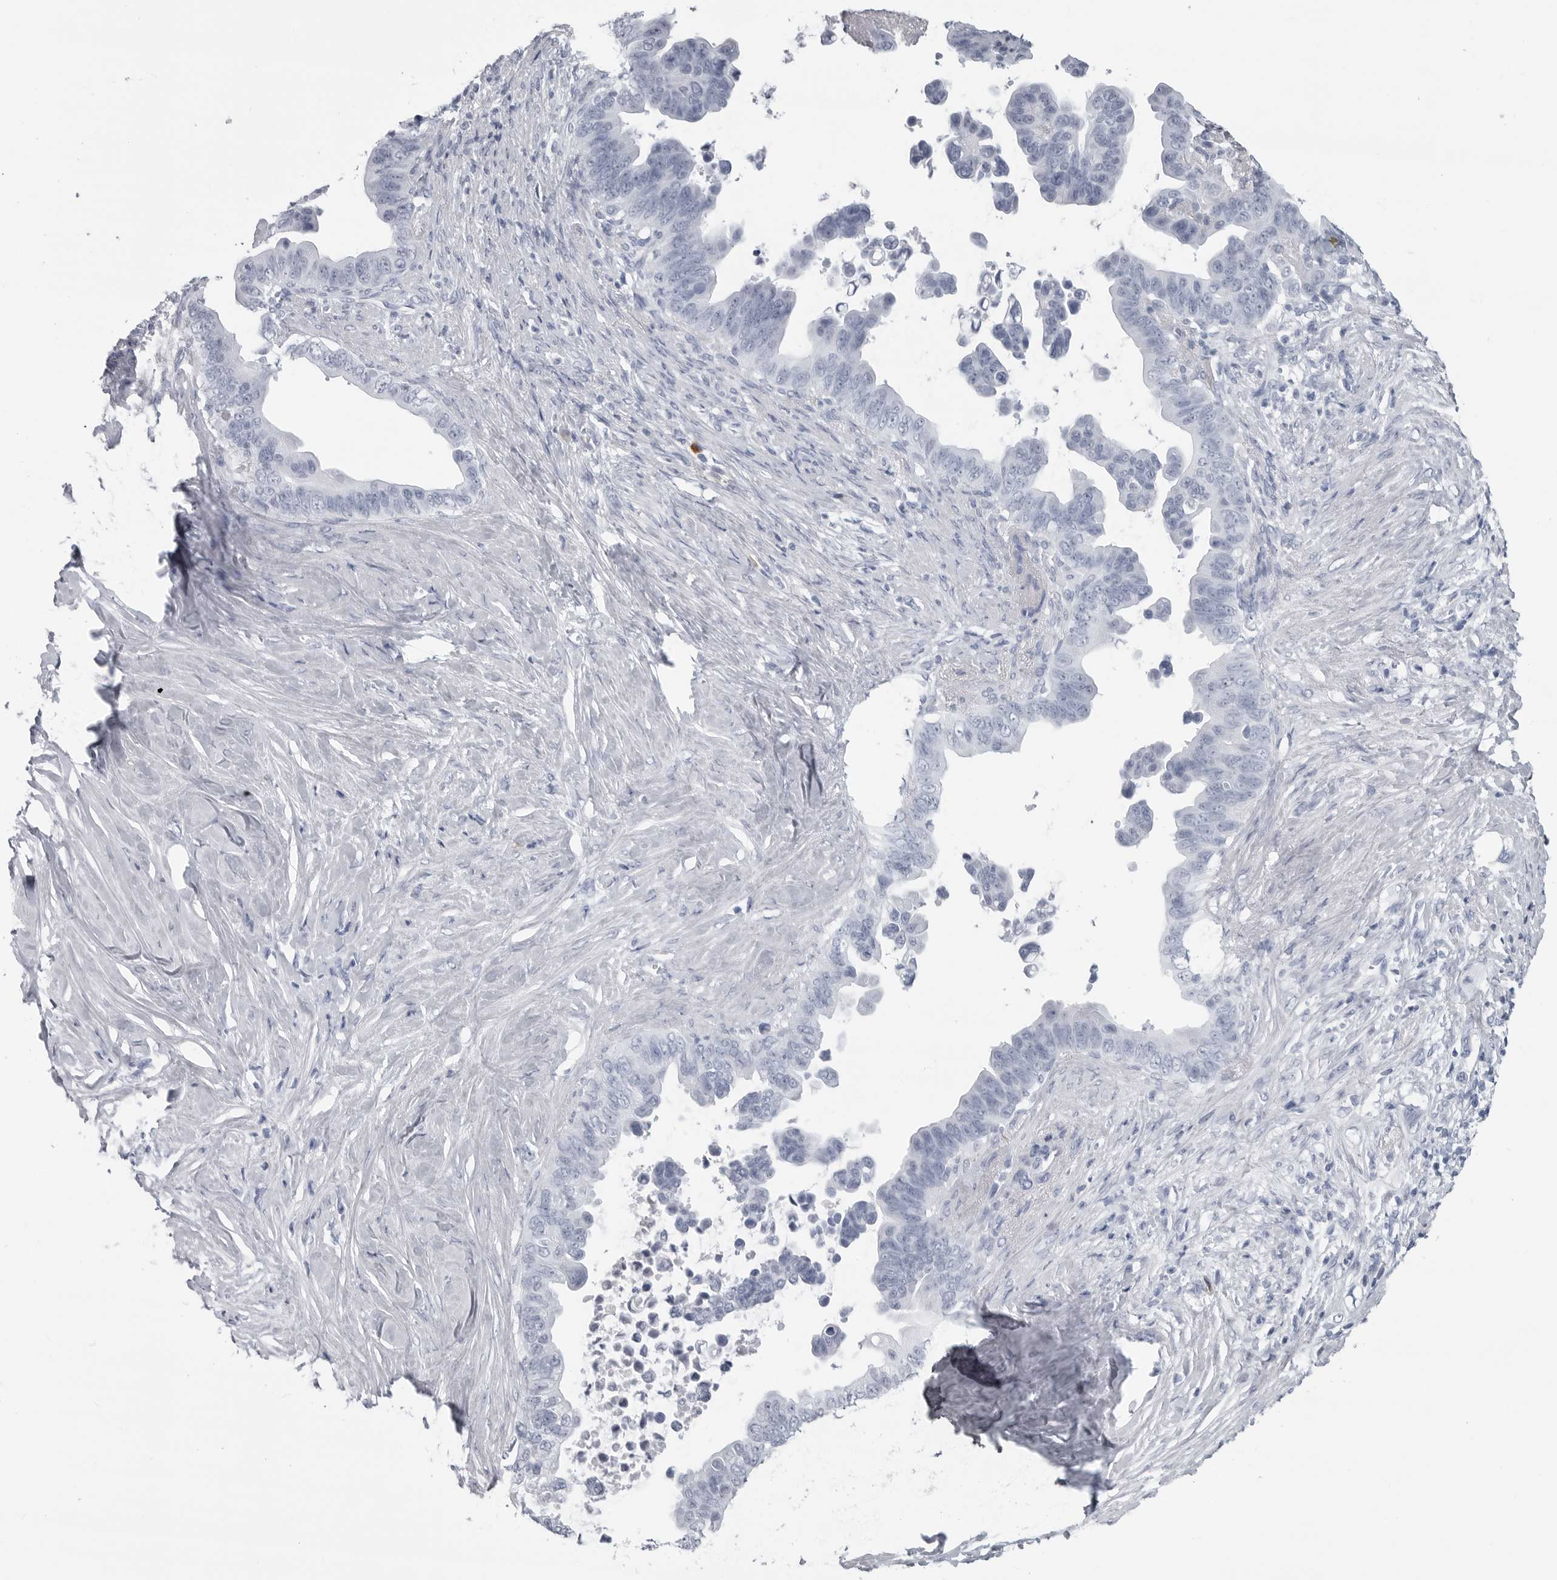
{"staining": {"intensity": "negative", "quantity": "none", "location": "none"}, "tissue": "pancreatic cancer", "cell_type": "Tumor cells", "image_type": "cancer", "snomed": [{"axis": "morphology", "description": "Adenocarcinoma, NOS"}, {"axis": "topography", "description": "Pancreas"}], "caption": "This is an immunohistochemistry (IHC) image of adenocarcinoma (pancreatic). There is no expression in tumor cells.", "gene": "AMPD1", "patient": {"sex": "female", "age": 72}}